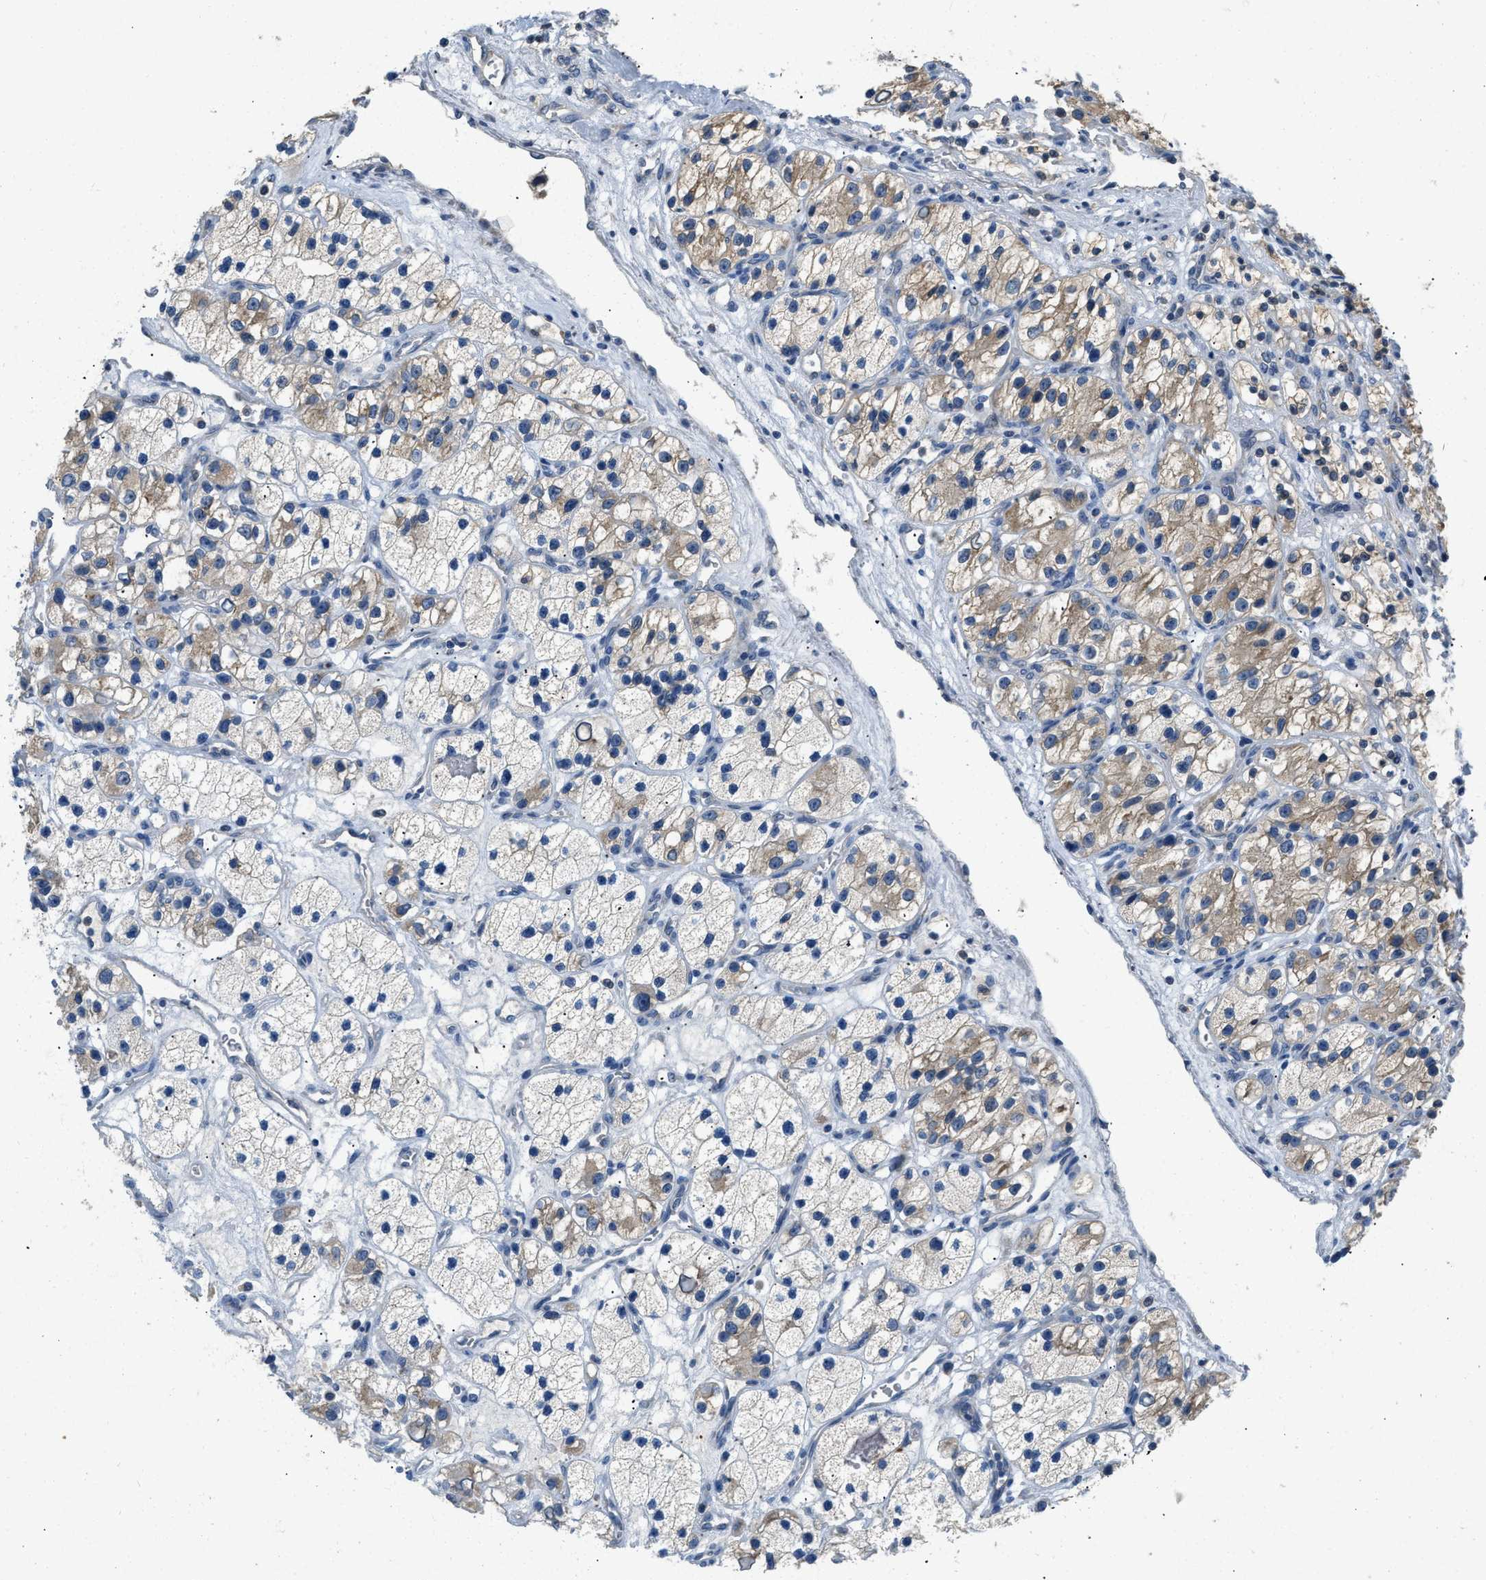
{"staining": {"intensity": "weak", "quantity": "25%-75%", "location": "cytoplasmic/membranous"}, "tissue": "renal cancer", "cell_type": "Tumor cells", "image_type": "cancer", "snomed": [{"axis": "morphology", "description": "Adenocarcinoma, NOS"}, {"axis": "topography", "description": "Kidney"}], "caption": "Weak cytoplasmic/membranous positivity for a protein is appreciated in about 25%-75% of tumor cells of adenocarcinoma (renal) using immunohistochemistry (IHC).", "gene": "TOMM34", "patient": {"sex": "female", "age": 57}}